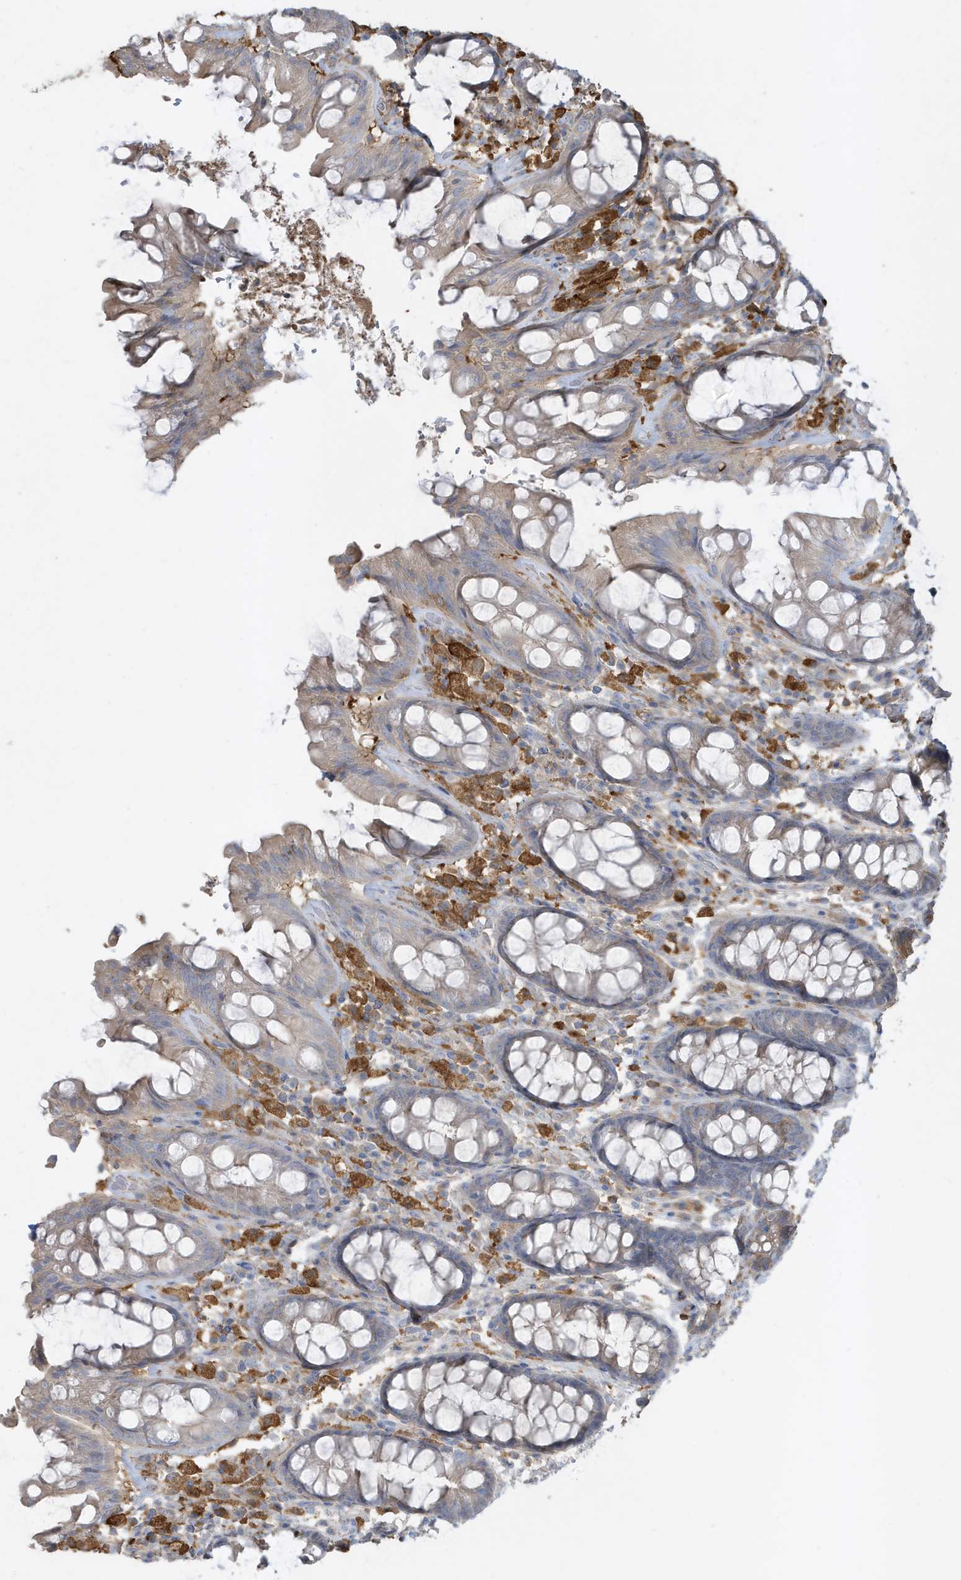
{"staining": {"intensity": "weak", "quantity": "<25%", "location": "cytoplasmic/membranous"}, "tissue": "rectum", "cell_type": "Glandular cells", "image_type": "normal", "snomed": [{"axis": "morphology", "description": "Normal tissue, NOS"}, {"axis": "topography", "description": "Rectum"}], "caption": "Rectum stained for a protein using immunohistochemistry displays no expression glandular cells.", "gene": "ABTB1", "patient": {"sex": "male", "age": 64}}